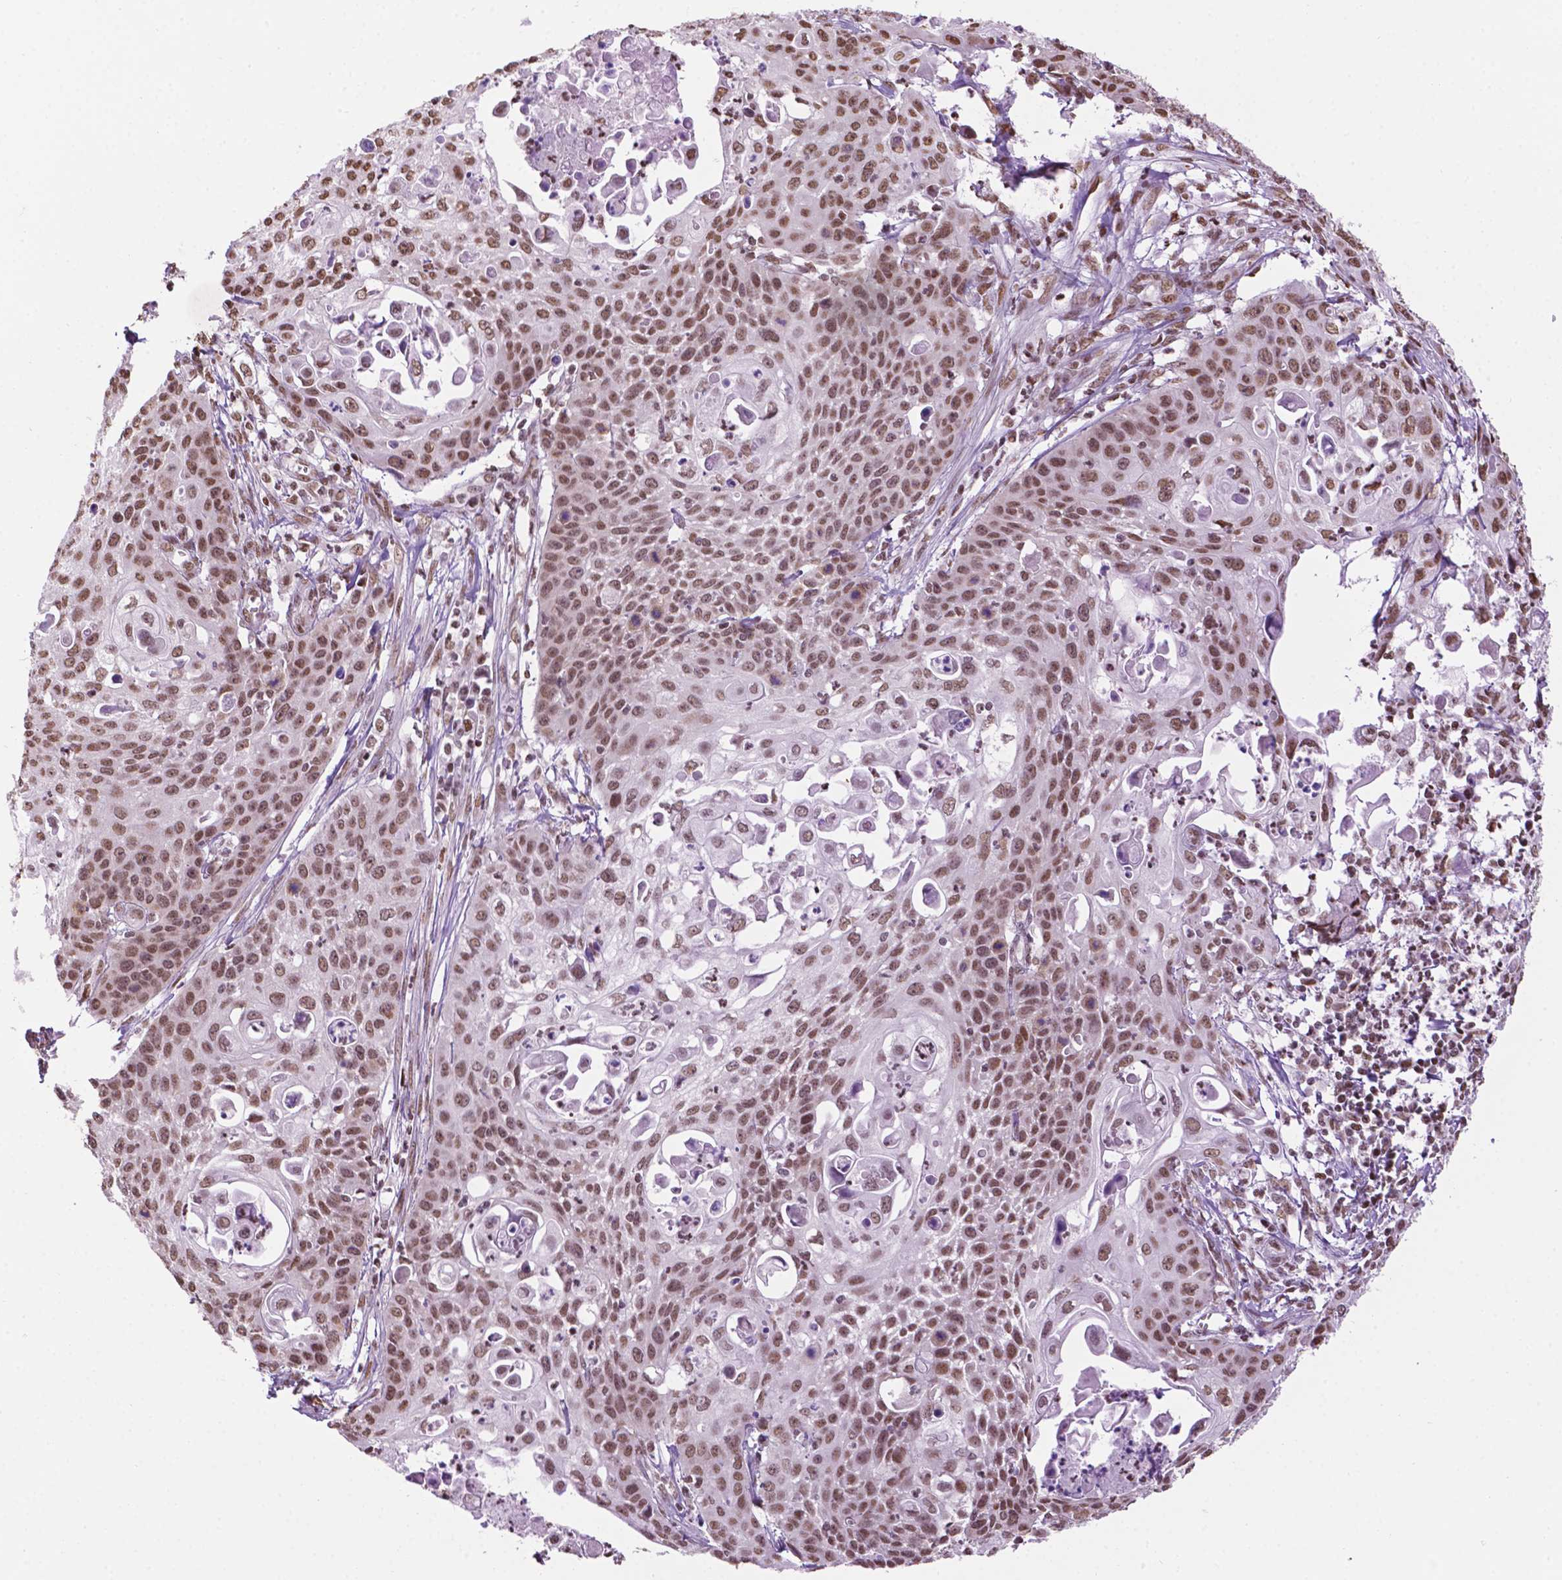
{"staining": {"intensity": "moderate", "quantity": ">75%", "location": "nuclear"}, "tissue": "cervical cancer", "cell_type": "Tumor cells", "image_type": "cancer", "snomed": [{"axis": "morphology", "description": "Squamous cell carcinoma, NOS"}, {"axis": "topography", "description": "Cervix"}], "caption": "A photomicrograph of human cervical cancer stained for a protein shows moderate nuclear brown staining in tumor cells.", "gene": "COL23A1", "patient": {"sex": "female", "age": 65}}